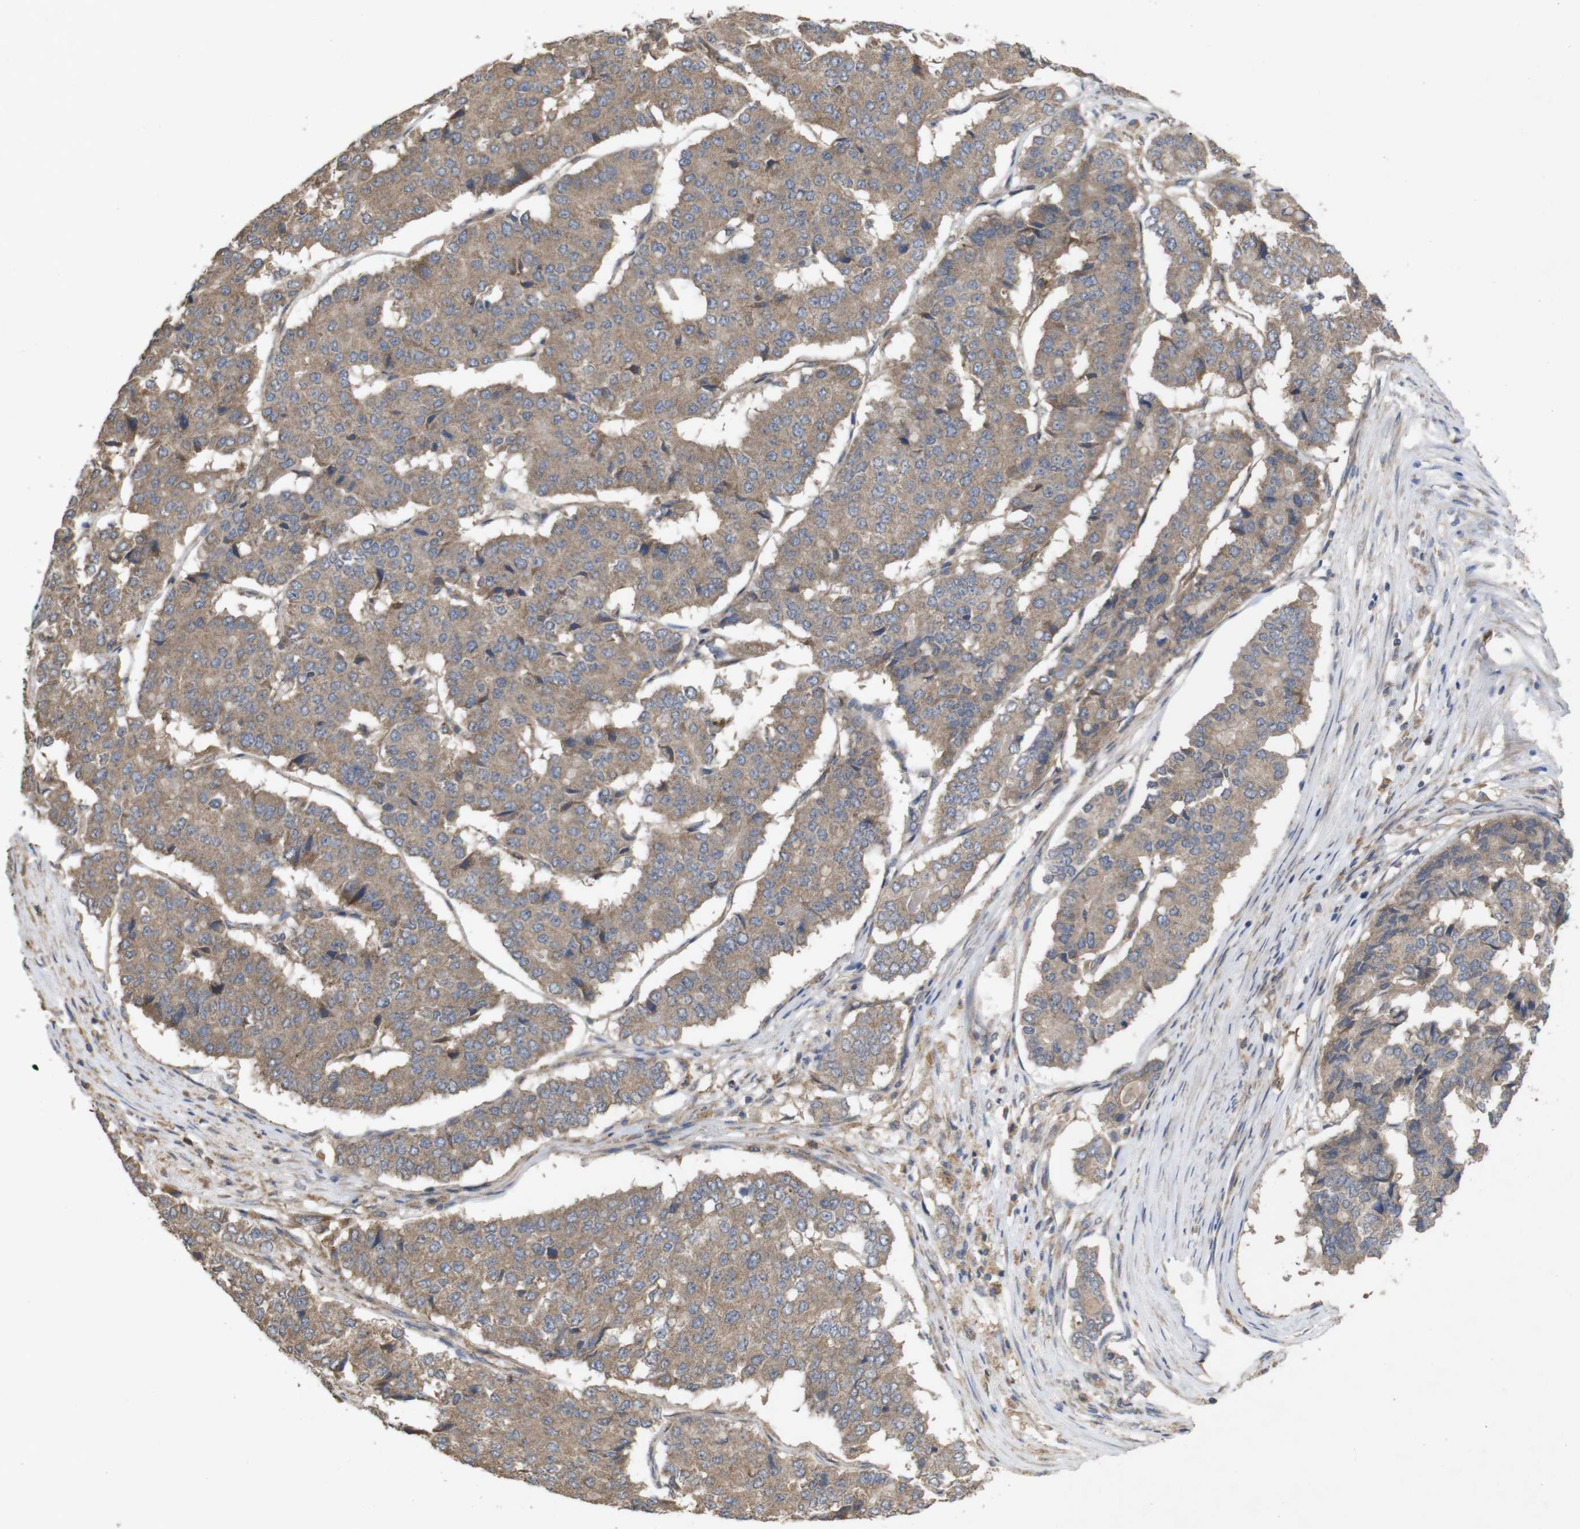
{"staining": {"intensity": "moderate", "quantity": ">75%", "location": "cytoplasmic/membranous"}, "tissue": "pancreatic cancer", "cell_type": "Tumor cells", "image_type": "cancer", "snomed": [{"axis": "morphology", "description": "Adenocarcinoma, NOS"}, {"axis": "topography", "description": "Pancreas"}], "caption": "Immunohistochemistry (IHC) image of pancreatic adenocarcinoma stained for a protein (brown), which reveals medium levels of moderate cytoplasmic/membranous expression in about >75% of tumor cells.", "gene": "KCNS3", "patient": {"sex": "male", "age": 50}}